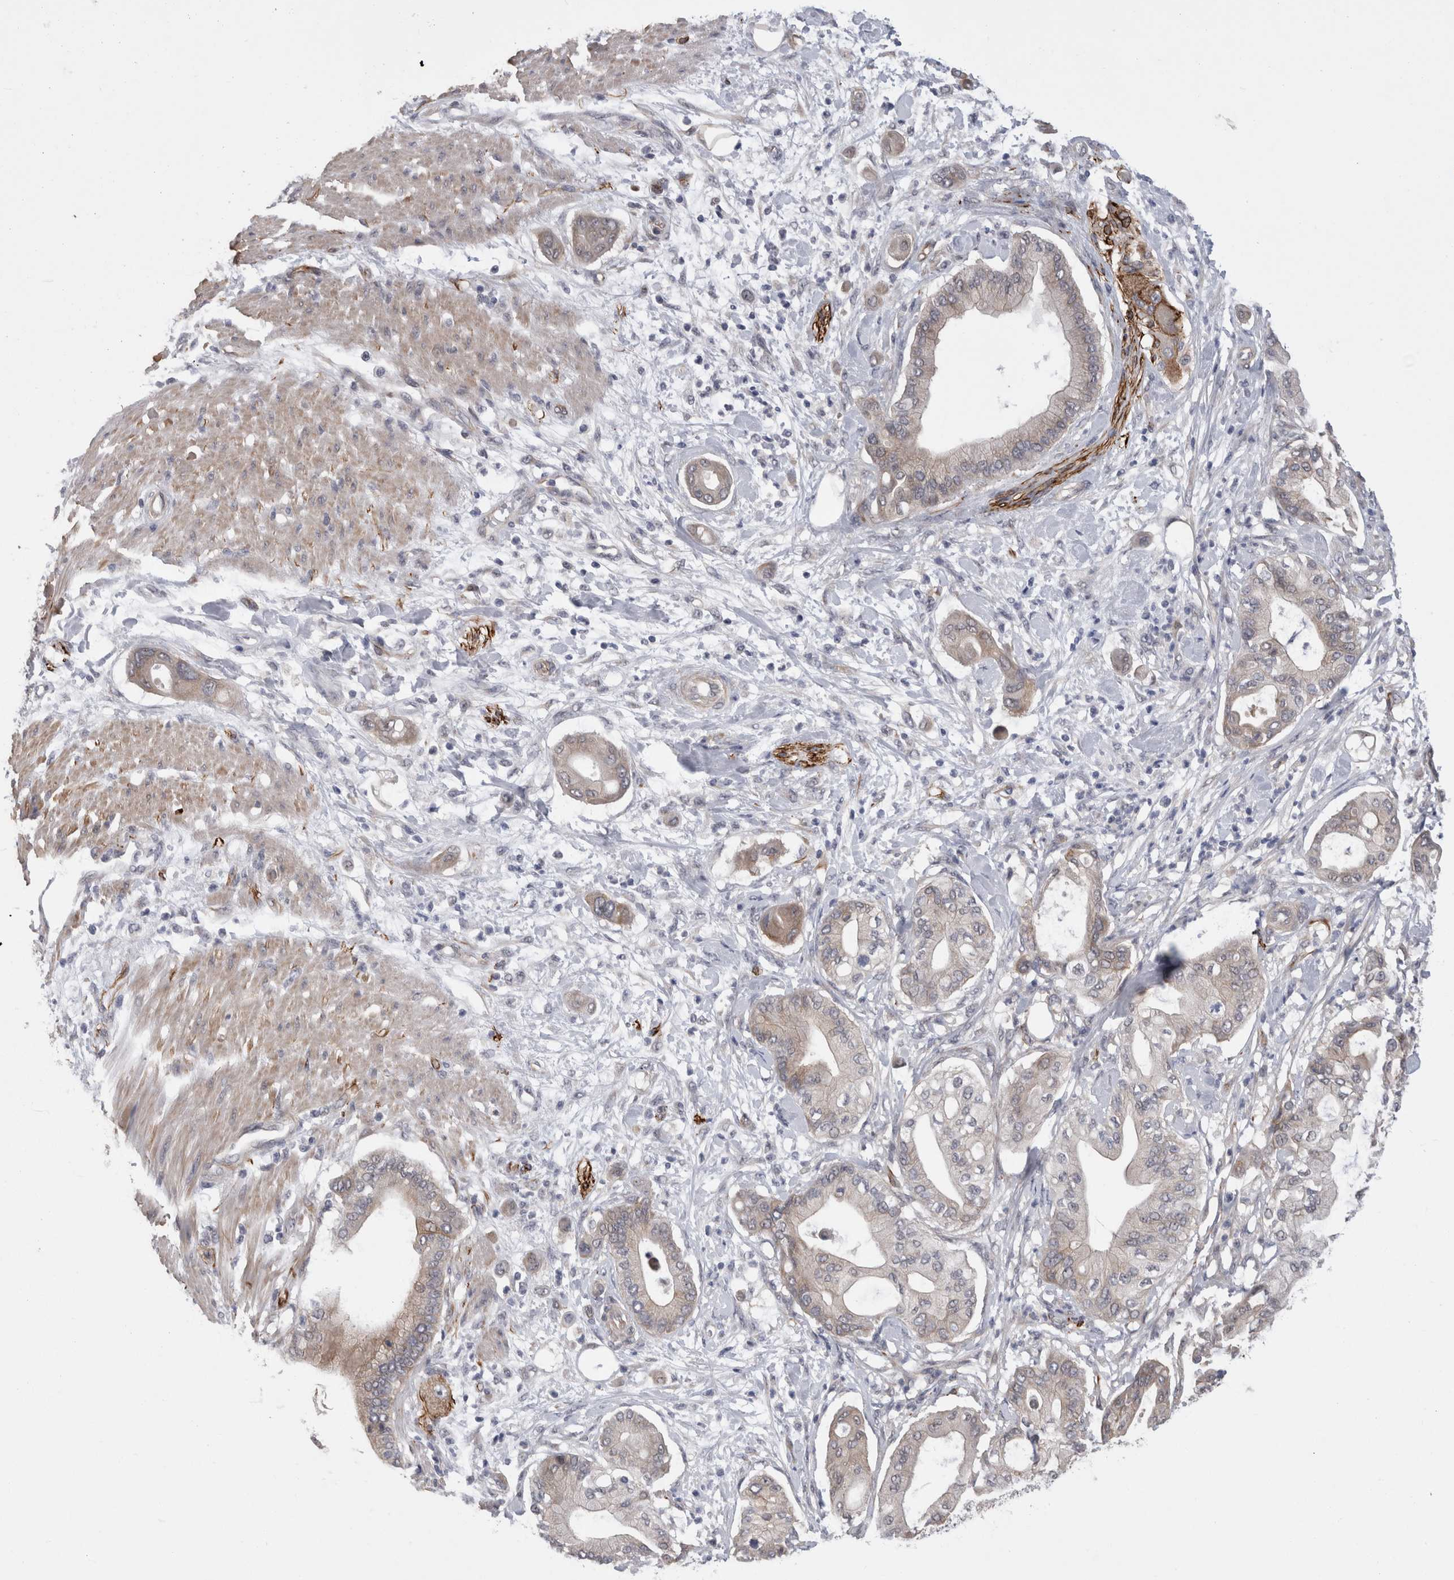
{"staining": {"intensity": "negative", "quantity": "none", "location": "none"}, "tissue": "pancreatic cancer", "cell_type": "Tumor cells", "image_type": "cancer", "snomed": [{"axis": "morphology", "description": "Adenocarcinoma, NOS"}, {"axis": "morphology", "description": "Adenocarcinoma, metastatic, NOS"}, {"axis": "topography", "description": "Lymph node"}, {"axis": "topography", "description": "Pancreas"}, {"axis": "topography", "description": "Duodenum"}], "caption": "IHC photomicrograph of adenocarcinoma (pancreatic) stained for a protein (brown), which reveals no expression in tumor cells.", "gene": "FAM83H", "patient": {"sex": "female", "age": 64}}